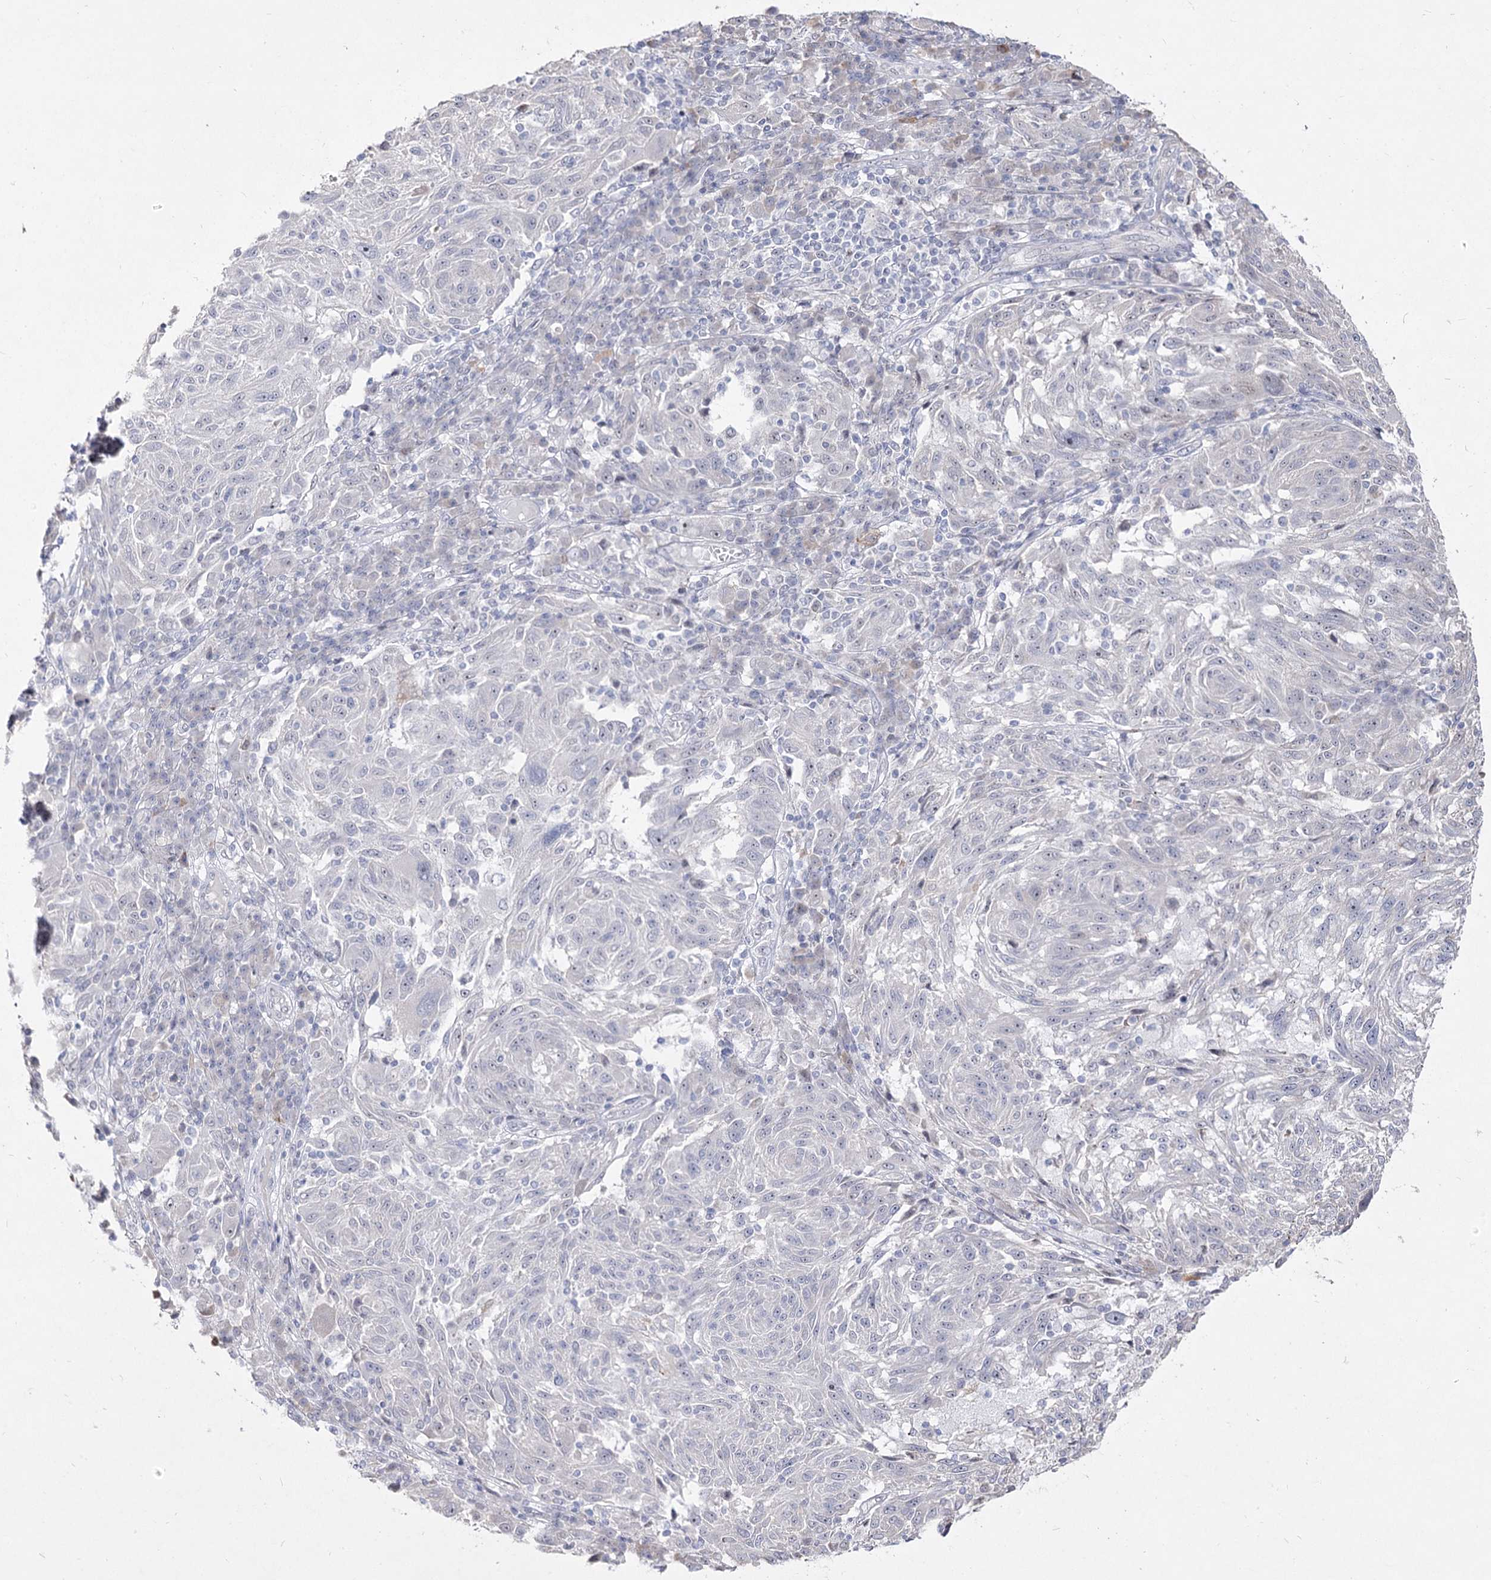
{"staining": {"intensity": "negative", "quantity": "none", "location": "none"}, "tissue": "melanoma", "cell_type": "Tumor cells", "image_type": "cancer", "snomed": [{"axis": "morphology", "description": "Malignant melanoma, NOS"}, {"axis": "topography", "description": "Skin"}], "caption": "IHC photomicrograph of neoplastic tissue: melanoma stained with DAB (3,3'-diaminobenzidine) reveals no significant protein positivity in tumor cells.", "gene": "DDX50", "patient": {"sex": "male", "age": 53}}